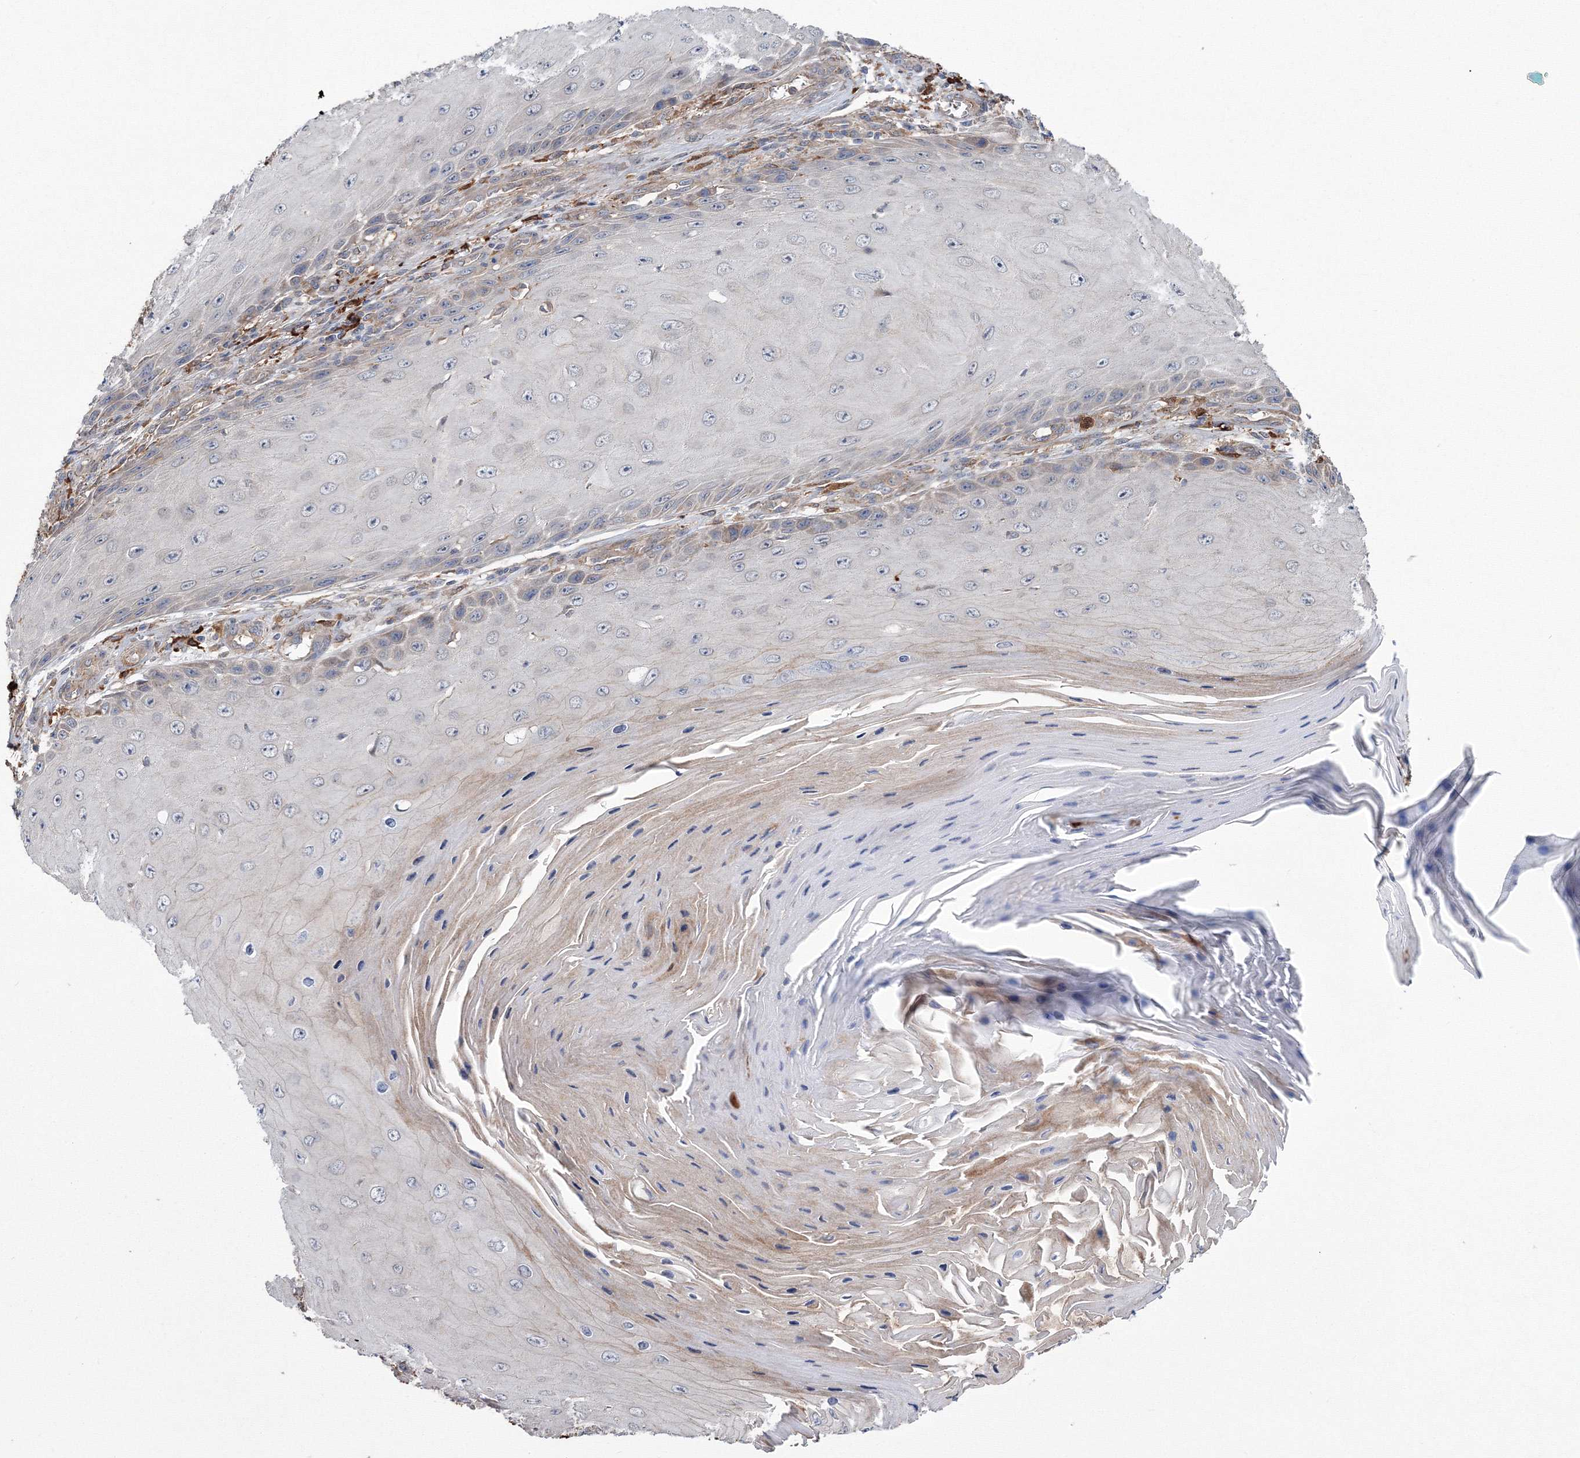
{"staining": {"intensity": "negative", "quantity": "none", "location": "none"}, "tissue": "skin cancer", "cell_type": "Tumor cells", "image_type": "cancer", "snomed": [{"axis": "morphology", "description": "Squamous cell carcinoma, NOS"}, {"axis": "topography", "description": "Skin"}], "caption": "A high-resolution histopathology image shows IHC staining of skin cancer, which demonstrates no significant staining in tumor cells.", "gene": "RANBP3L", "patient": {"sex": "female", "age": 73}}